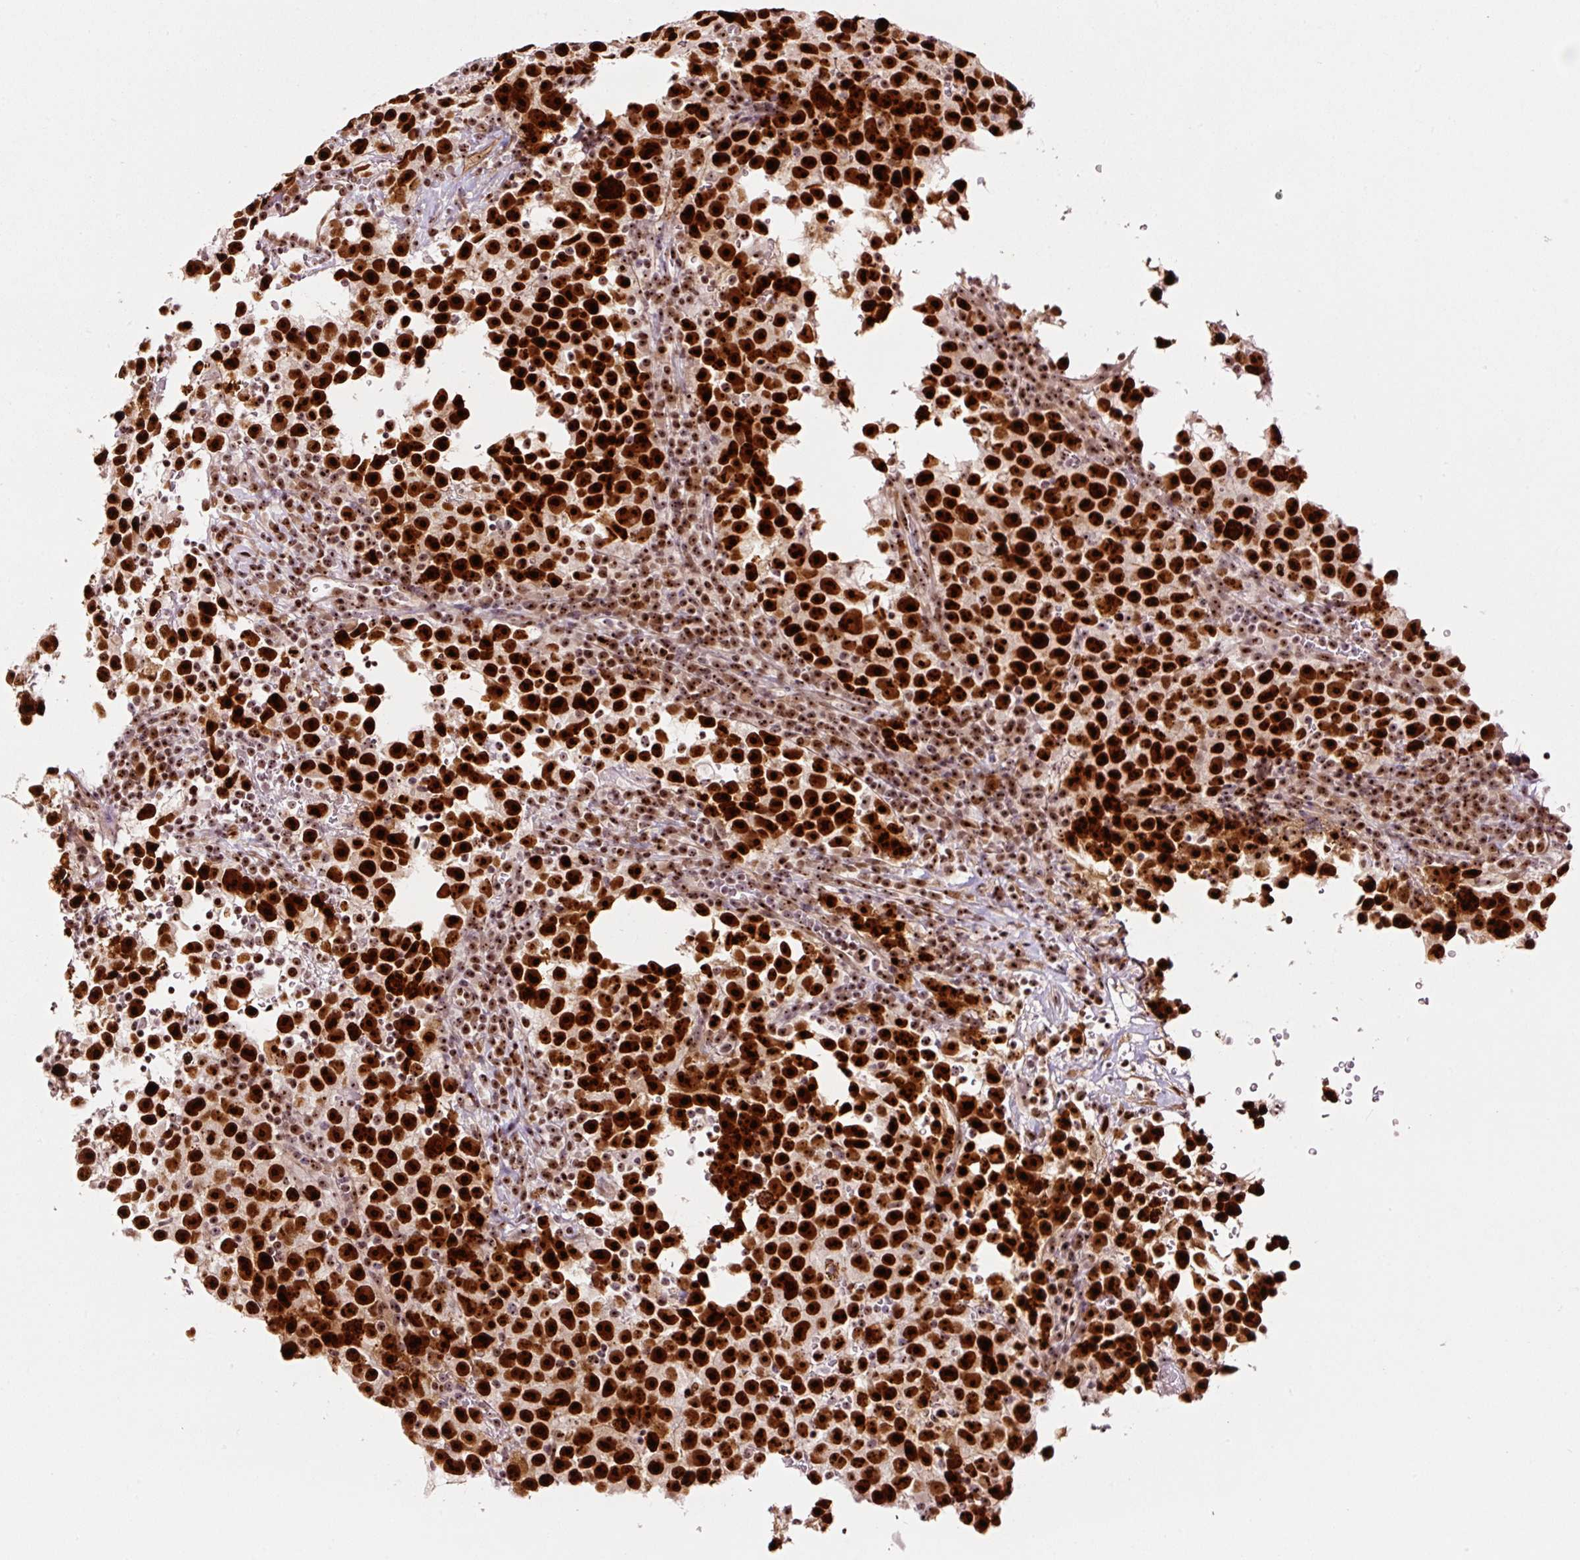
{"staining": {"intensity": "strong", "quantity": ">75%", "location": "nuclear"}, "tissue": "testis cancer", "cell_type": "Tumor cells", "image_type": "cancer", "snomed": [{"axis": "morphology", "description": "Seminoma, NOS"}, {"axis": "topography", "description": "Testis"}], "caption": "Immunohistochemical staining of testis cancer (seminoma) displays high levels of strong nuclear protein expression in approximately >75% of tumor cells.", "gene": "GNL3", "patient": {"sex": "male", "age": 22}}